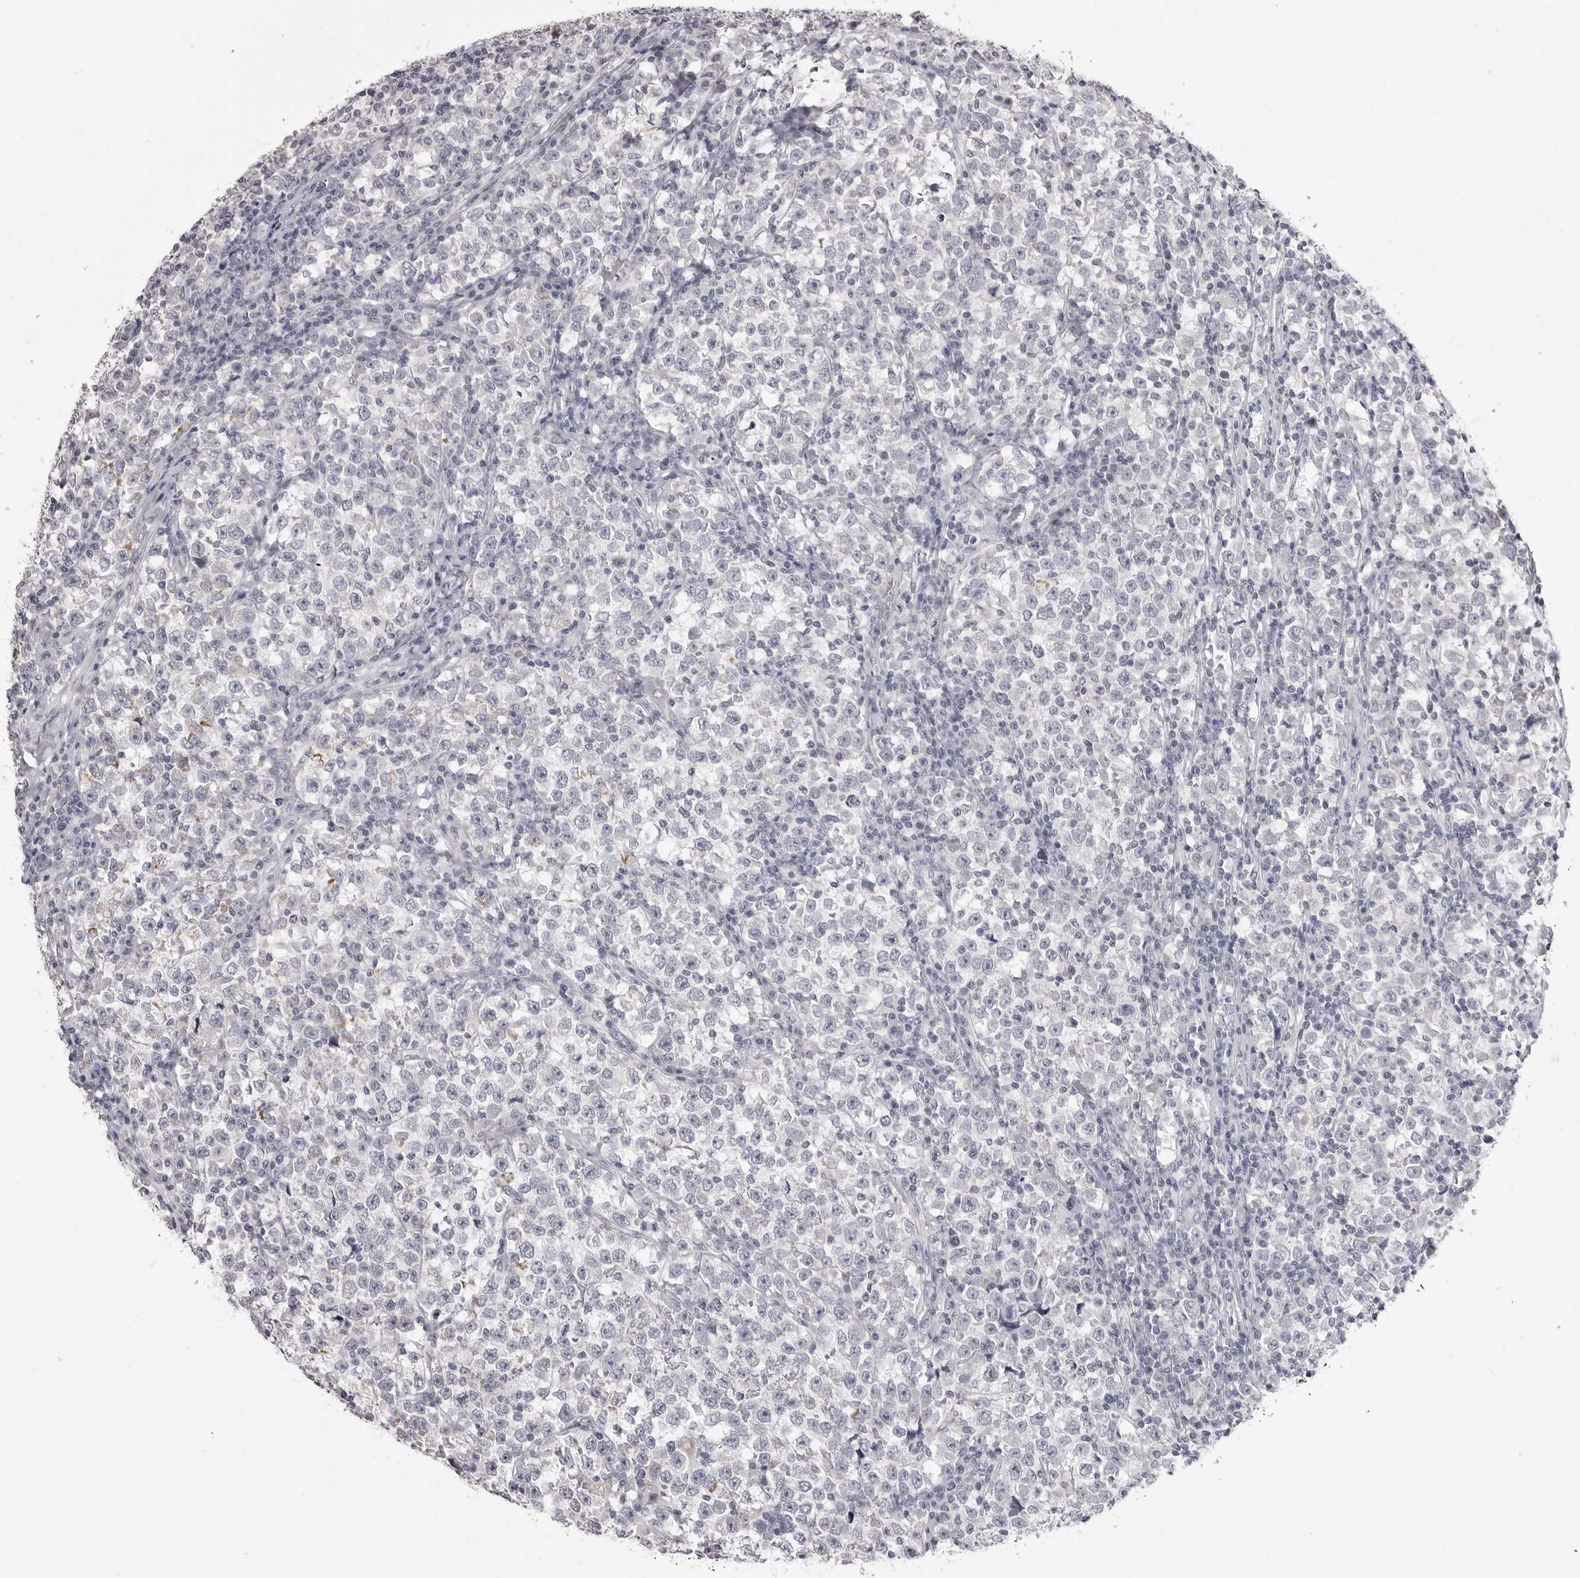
{"staining": {"intensity": "negative", "quantity": "none", "location": "none"}, "tissue": "testis cancer", "cell_type": "Tumor cells", "image_type": "cancer", "snomed": [{"axis": "morphology", "description": "Normal tissue, NOS"}, {"axis": "morphology", "description": "Seminoma, NOS"}, {"axis": "topography", "description": "Testis"}], "caption": "The IHC micrograph has no significant positivity in tumor cells of seminoma (testis) tissue. (IHC, brightfield microscopy, high magnification).", "gene": "GPN2", "patient": {"sex": "male", "age": 43}}